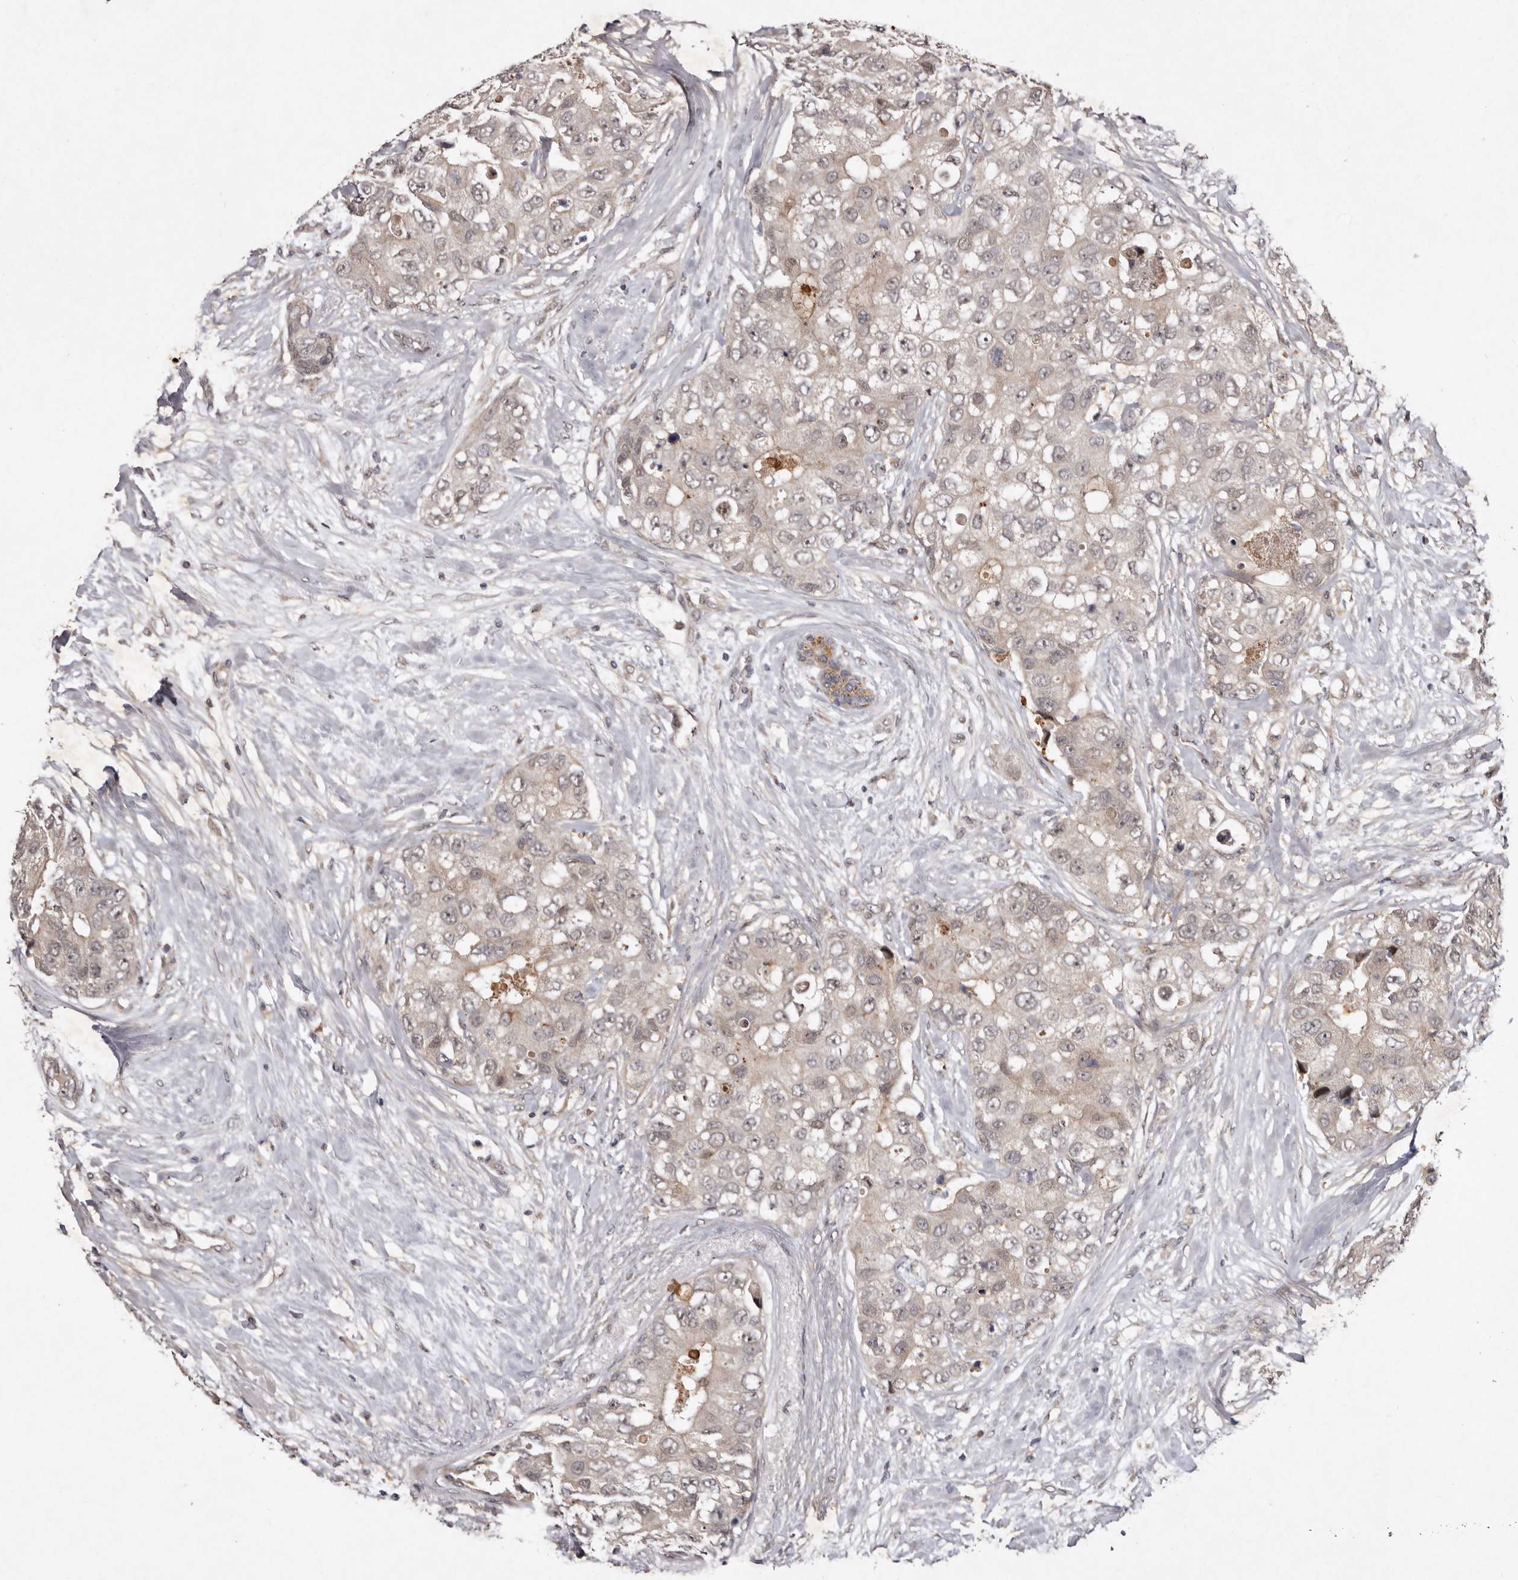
{"staining": {"intensity": "weak", "quantity": ">75%", "location": "cytoplasmic/membranous"}, "tissue": "breast cancer", "cell_type": "Tumor cells", "image_type": "cancer", "snomed": [{"axis": "morphology", "description": "Duct carcinoma"}, {"axis": "topography", "description": "Breast"}], "caption": "Breast cancer was stained to show a protein in brown. There is low levels of weak cytoplasmic/membranous positivity in approximately >75% of tumor cells. Nuclei are stained in blue.", "gene": "ABL1", "patient": {"sex": "female", "age": 62}}